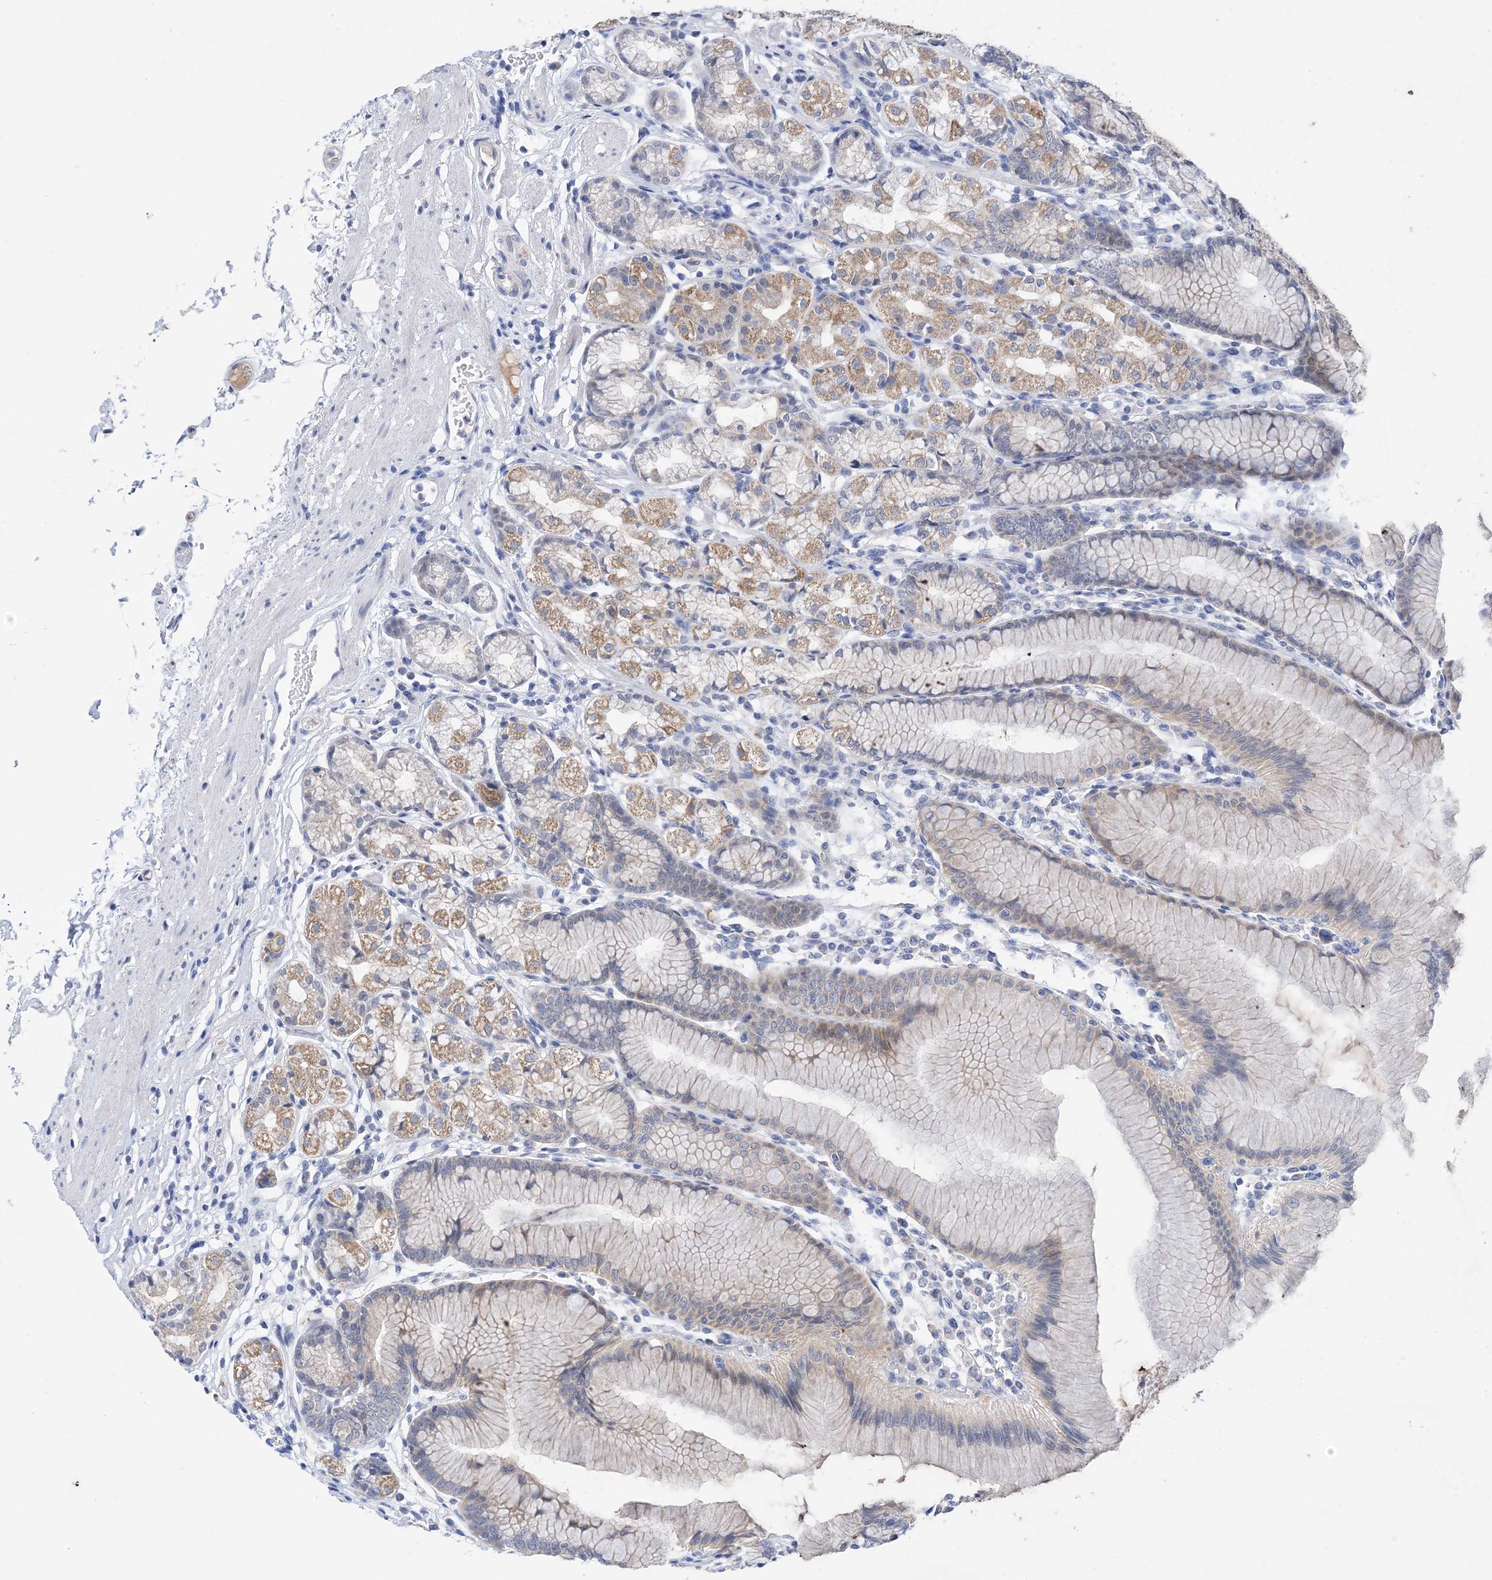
{"staining": {"intensity": "moderate", "quantity": "25%-75%", "location": "cytoplasmic/membranous"}, "tissue": "stomach", "cell_type": "Glandular cells", "image_type": "normal", "snomed": [{"axis": "morphology", "description": "Normal tissue, NOS"}, {"axis": "topography", "description": "Stomach"}], "caption": "About 25%-75% of glandular cells in benign human stomach demonstrate moderate cytoplasmic/membranous protein expression as visualized by brown immunohistochemical staining.", "gene": "PLK4", "patient": {"sex": "female", "age": 57}}